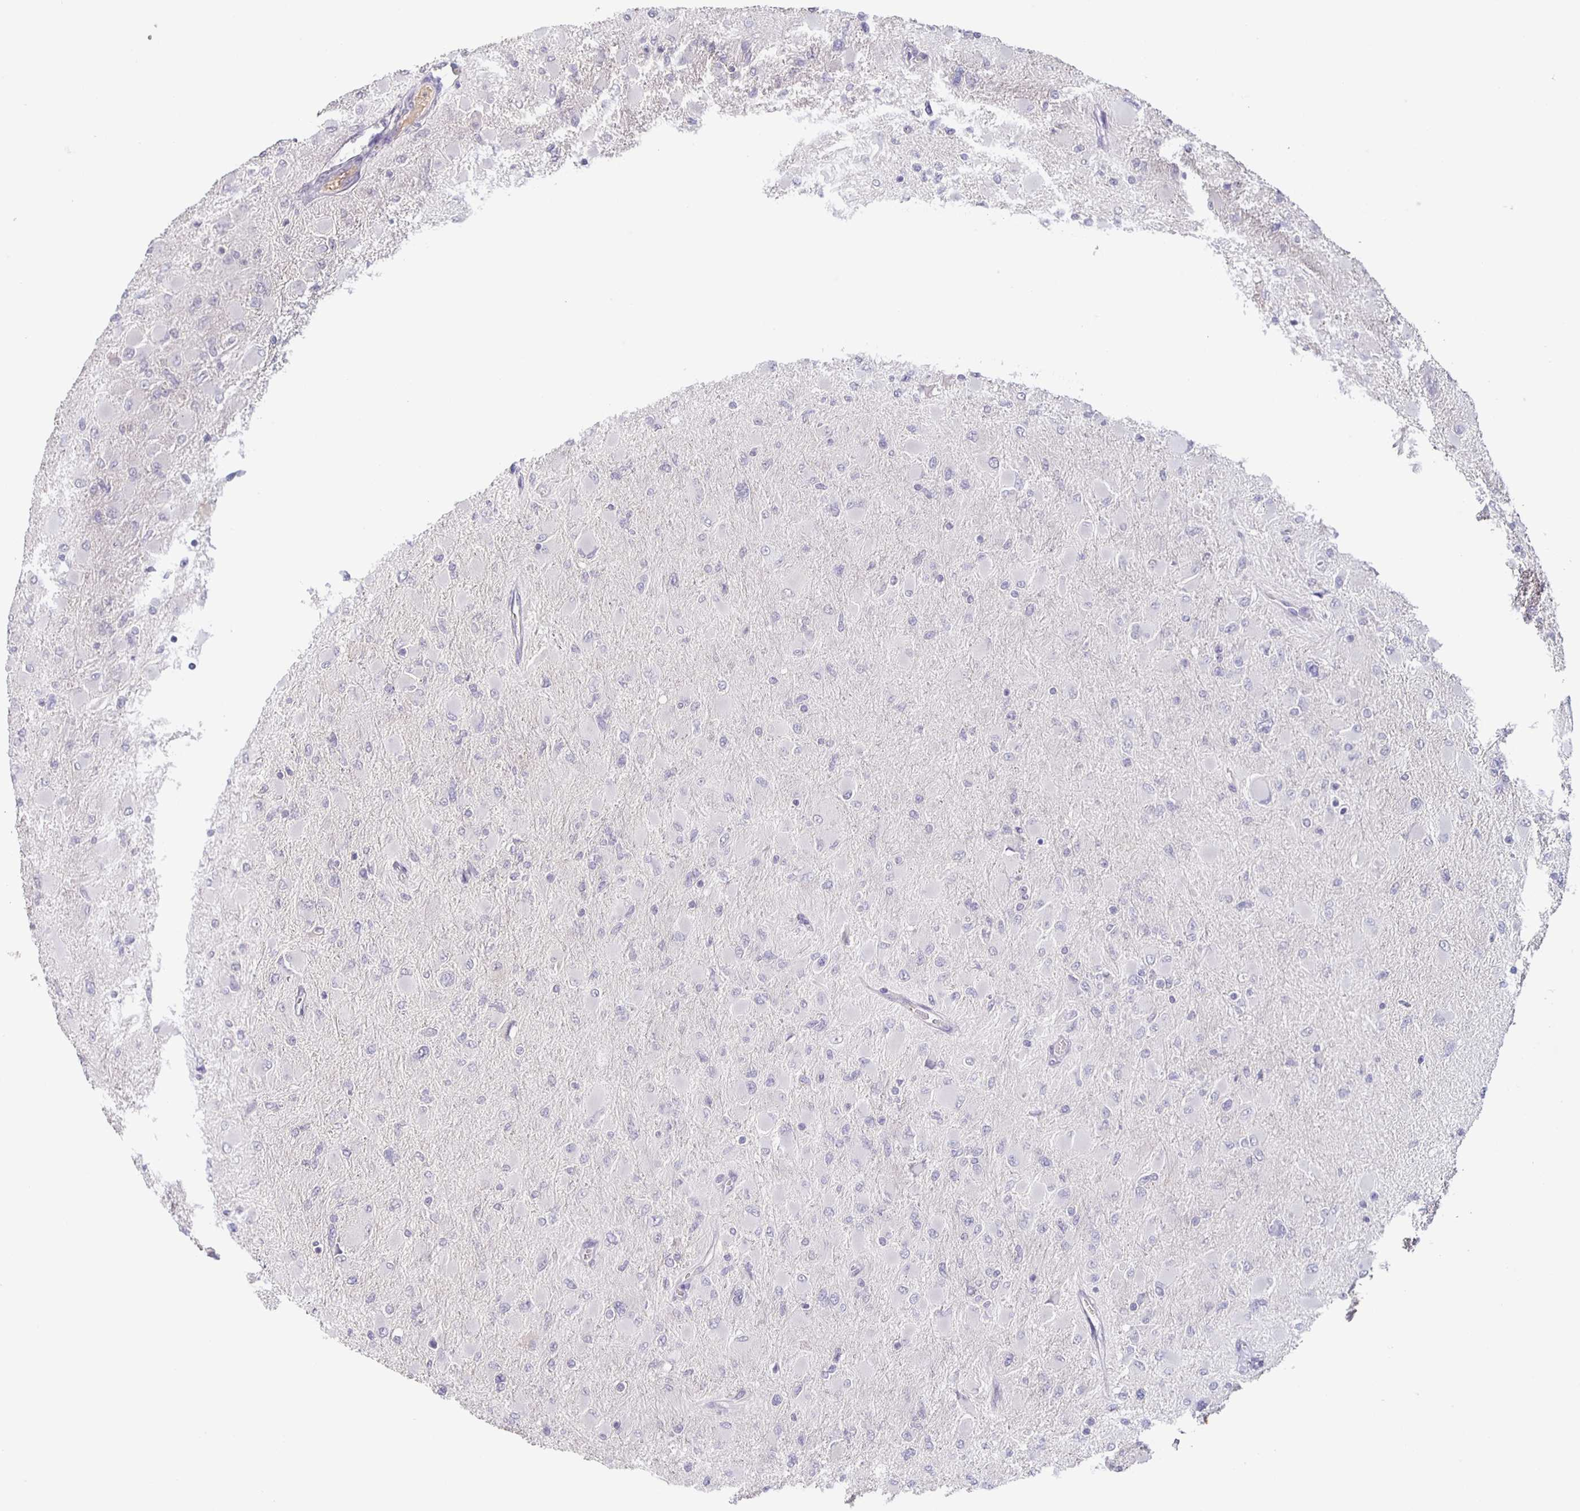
{"staining": {"intensity": "negative", "quantity": "none", "location": "none"}, "tissue": "glioma", "cell_type": "Tumor cells", "image_type": "cancer", "snomed": [{"axis": "morphology", "description": "Glioma, malignant, High grade"}, {"axis": "topography", "description": "Cerebral cortex"}], "caption": "The histopathology image reveals no staining of tumor cells in malignant glioma (high-grade).", "gene": "INSL5", "patient": {"sex": "female", "age": 36}}